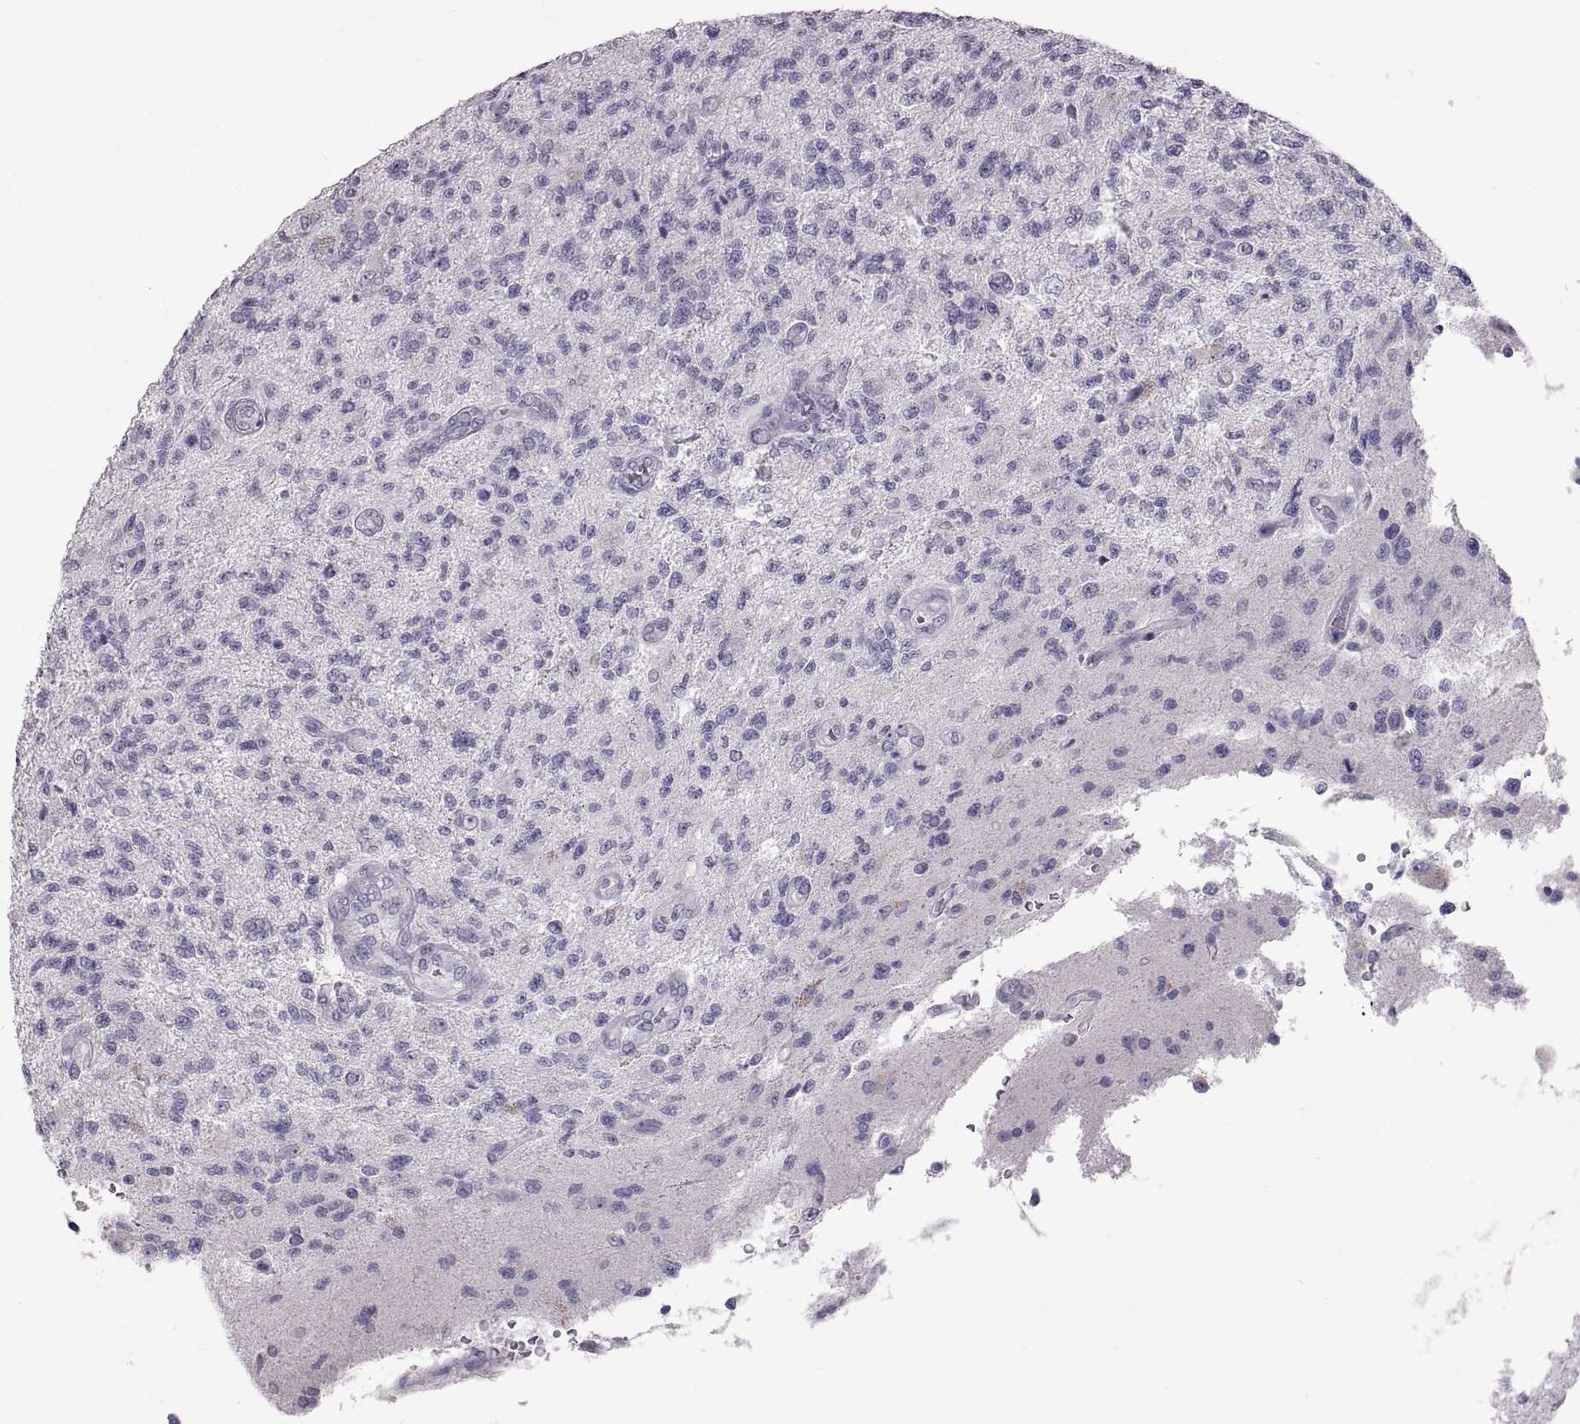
{"staining": {"intensity": "negative", "quantity": "none", "location": "none"}, "tissue": "glioma", "cell_type": "Tumor cells", "image_type": "cancer", "snomed": [{"axis": "morphology", "description": "Glioma, malignant, High grade"}, {"axis": "topography", "description": "Brain"}], "caption": "Immunohistochemistry (IHC) of malignant high-grade glioma reveals no expression in tumor cells.", "gene": "WBP2NL", "patient": {"sex": "male", "age": 56}}